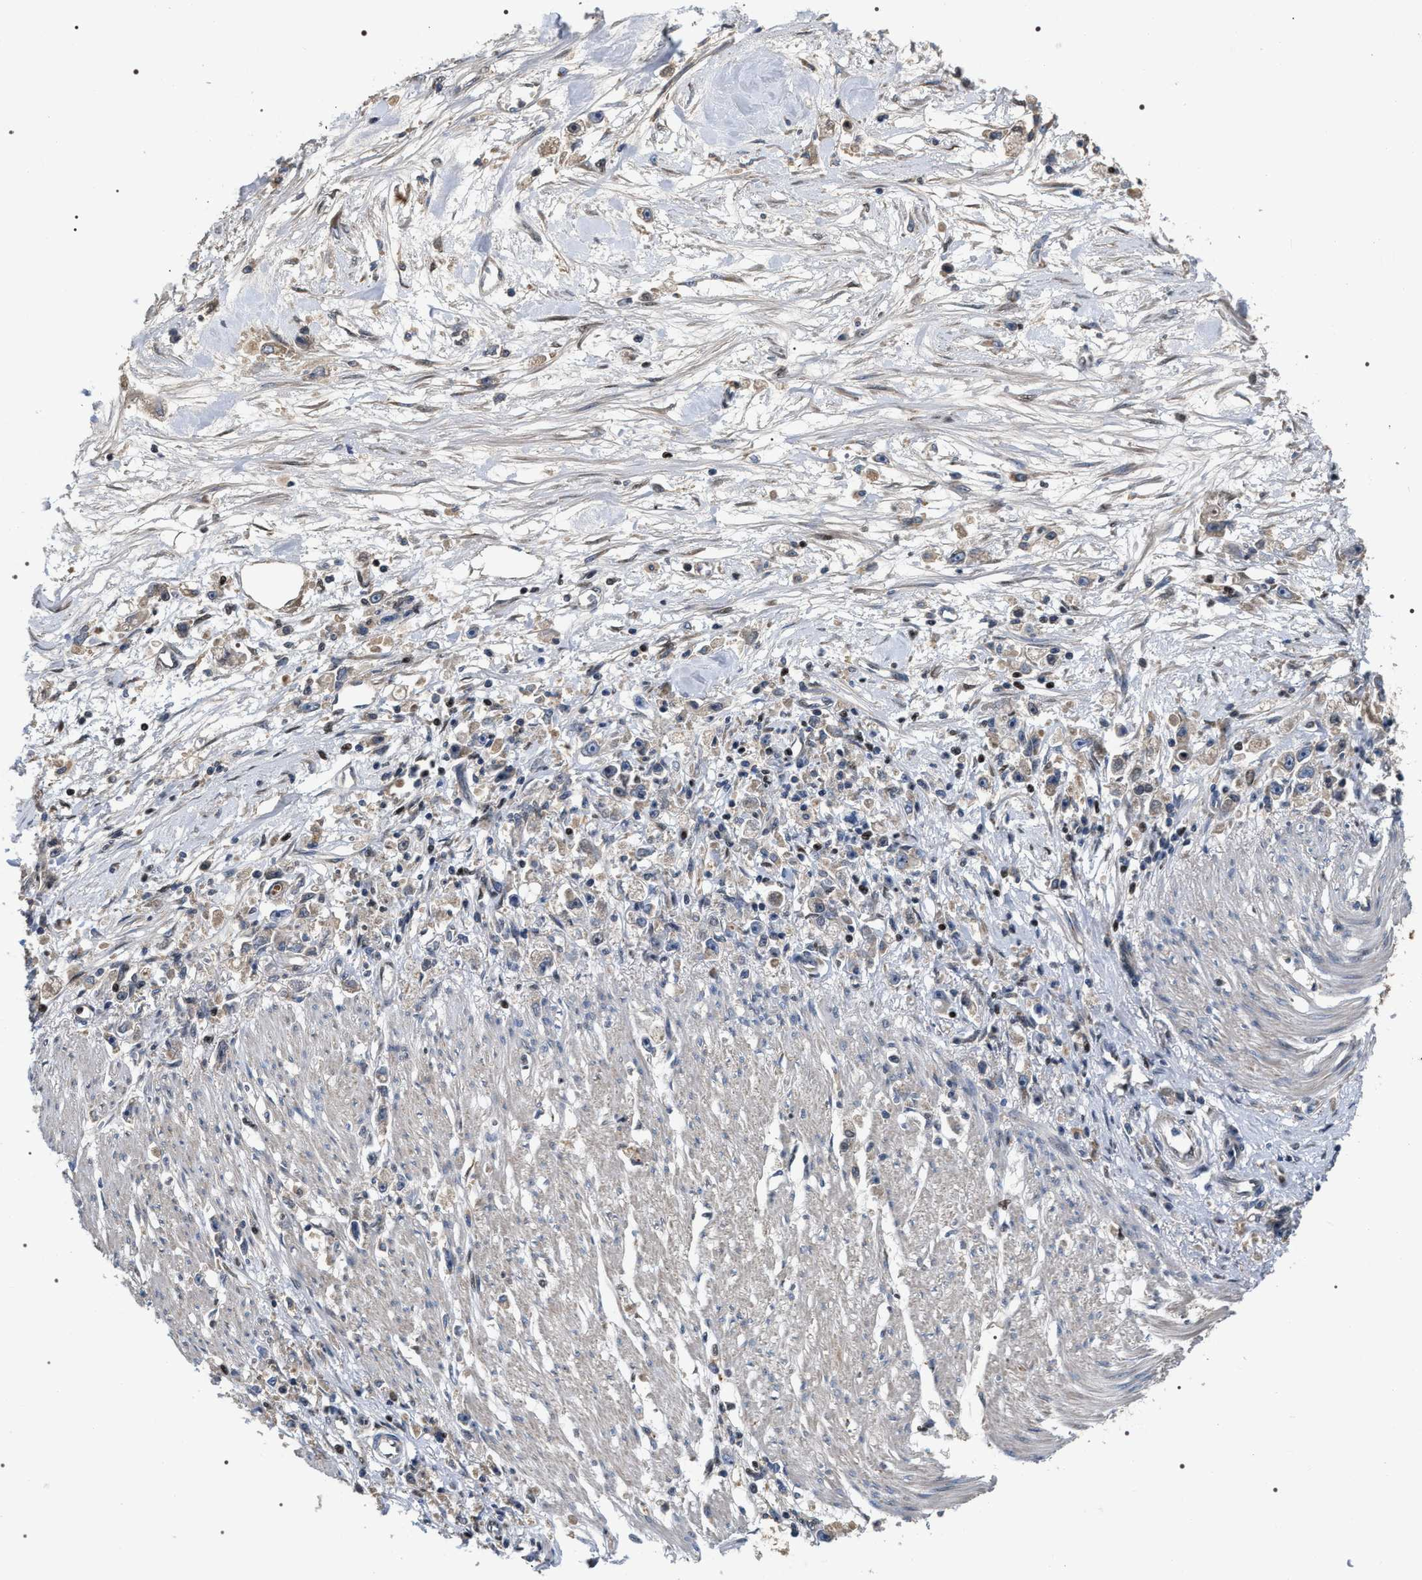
{"staining": {"intensity": "weak", "quantity": ">75%", "location": "cytoplasmic/membranous"}, "tissue": "stomach cancer", "cell_type": "Tumor cells", "image_type": "cancer", "snomed": [{"axis": "morphology", "description": "Adenocarcinoma, NOS"}, {"axis": "topography", "description": "Stomach"}], "caption": "Tumor cells show low levels of weak cytoplasmic/membranous expression in approximately >75% of cells in human stomach cancer (adenocarcinoma). (brown staining indicates protein expression, while blue staining denotes nuclei).", "gene": "C7orf25", "patient": {"sex": "female", "age": 59}}